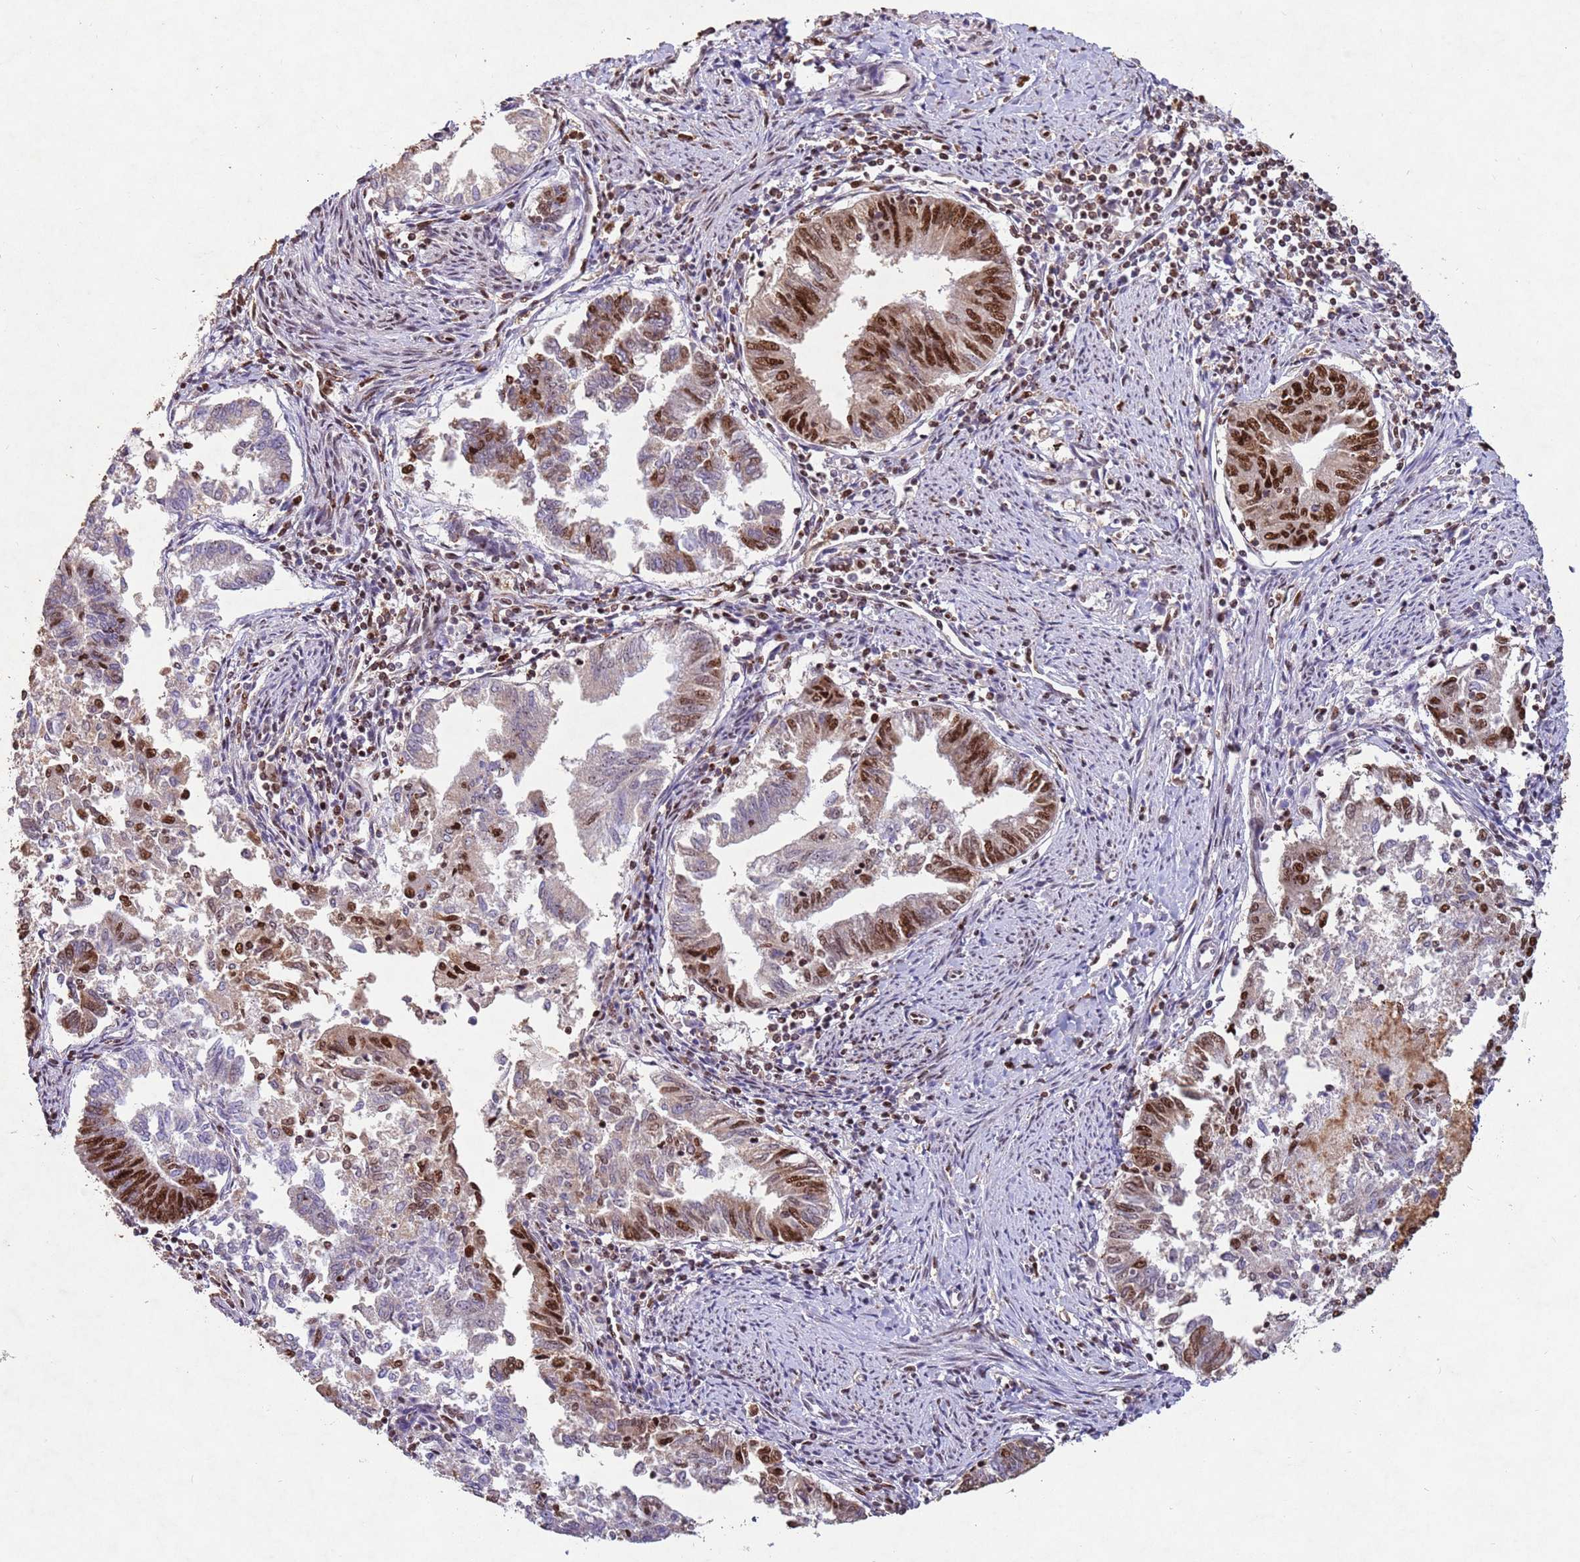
{"staining": {"intensity": "strong", "quantity": "<25%", "location": "nuclear"}, "tissue": "endometrial cancer", "cell_type": "Tumor cells", "image_type": "cancer", "snomed": [{"axis": "morphology", "description": "Adenocarcinoma, NOS"}, {"axis": "topography", "description": "Endometrium"}], "caption": "Endometrial cancer (adenocarcinoma) stained with a brown dye shows strong nuclear positive positivity in approximately <25% of tumor cells.", "gene": "ESF1", "patient": {"sex": "female", "age": 79}}